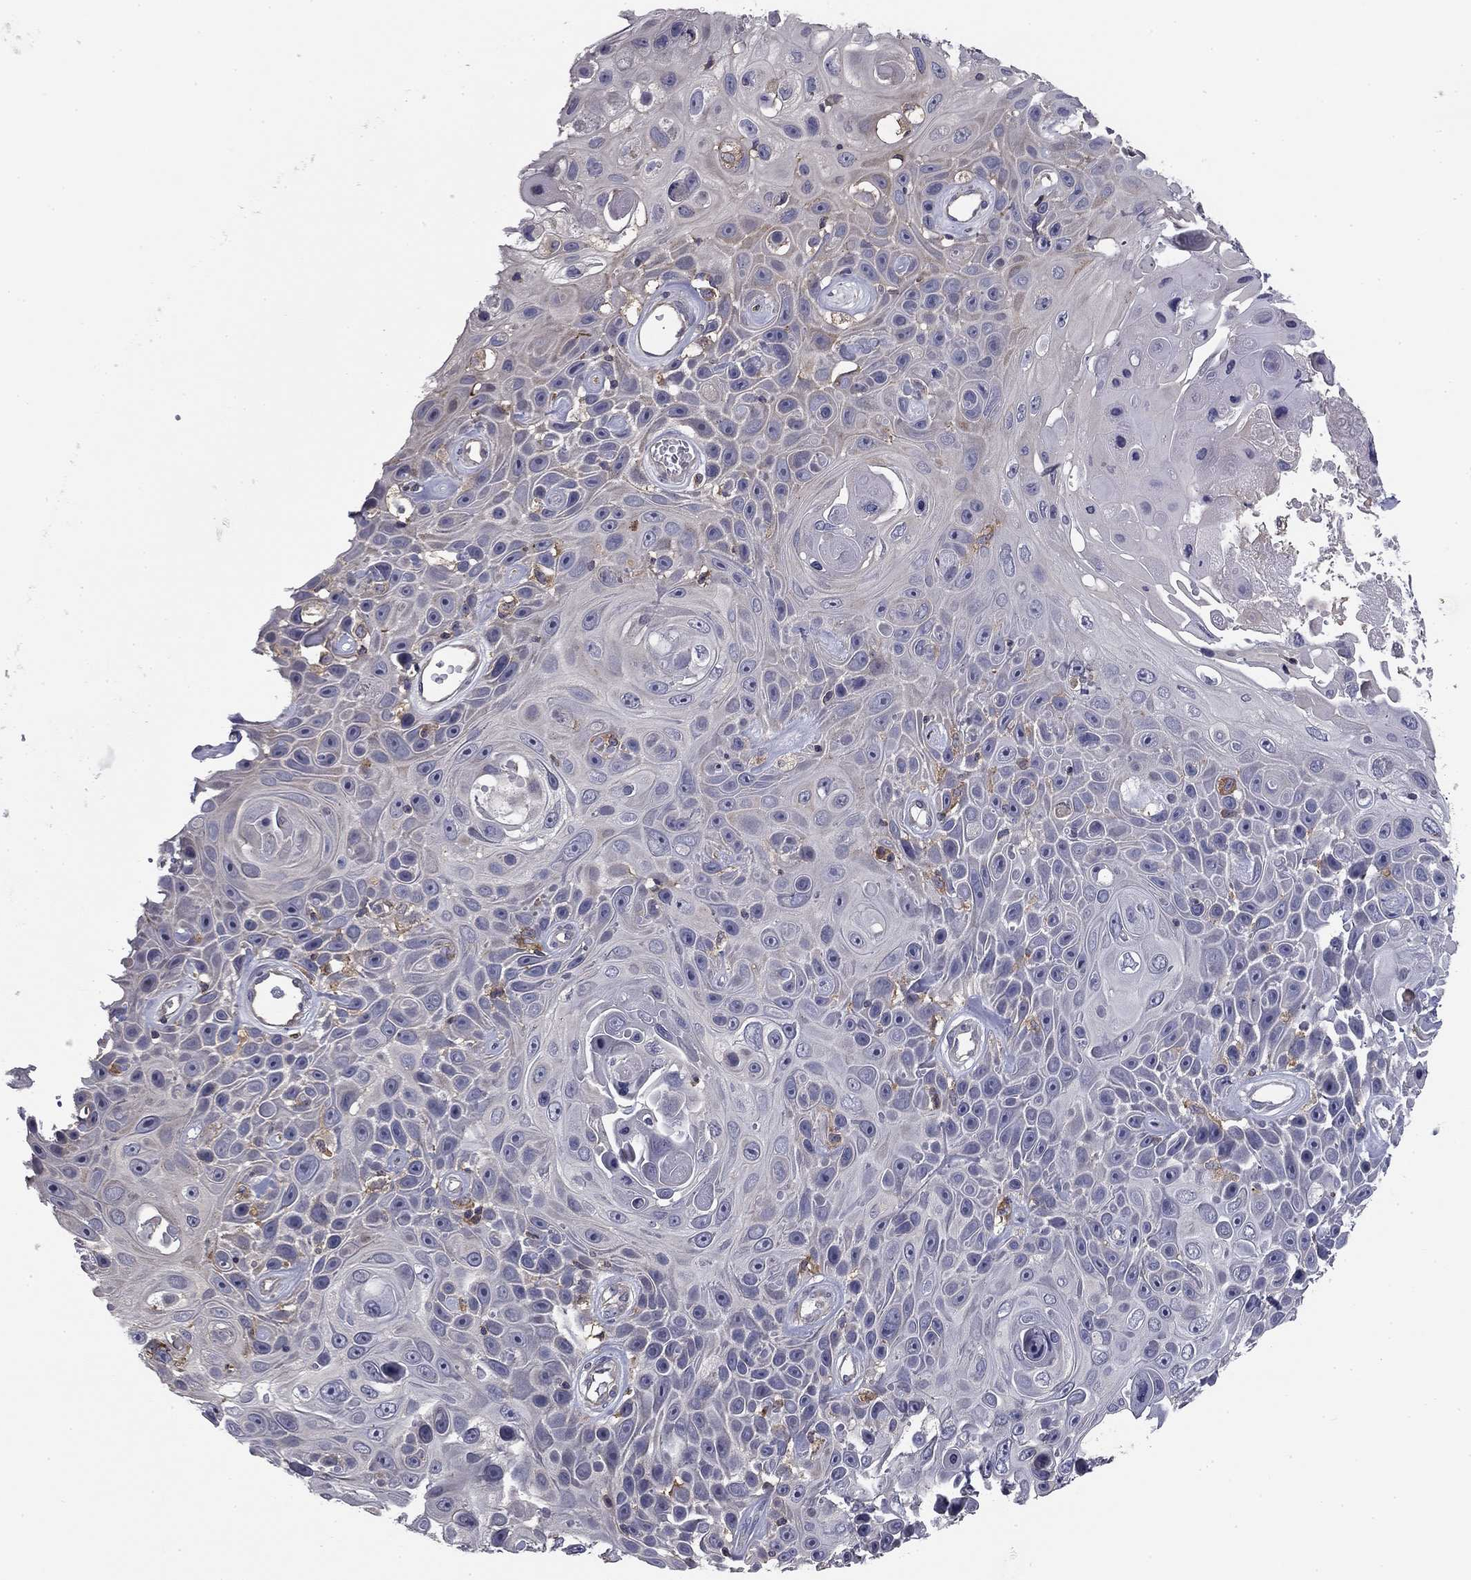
{"staining": {"intensity": "negative", "quantity": "none", "location": "none"}, "tissue": "skin cancer", "cell_type": "Tumor cells", "image_type": "cancer", "snomed": [{"axis": "morphology", "description": "Squamous cell carcinoma, NOS"}, {"axis": "topography", "description": "Skin"}], "caption": "An immunohistochemistry image of skin cancer (squamous cell carcinoma) is shown. There is no staining in tumor cells of skin cancer (squamous cell carcinoma).", "gene": "PLCB2", "patient": {"sex": "male", "age": 82}}